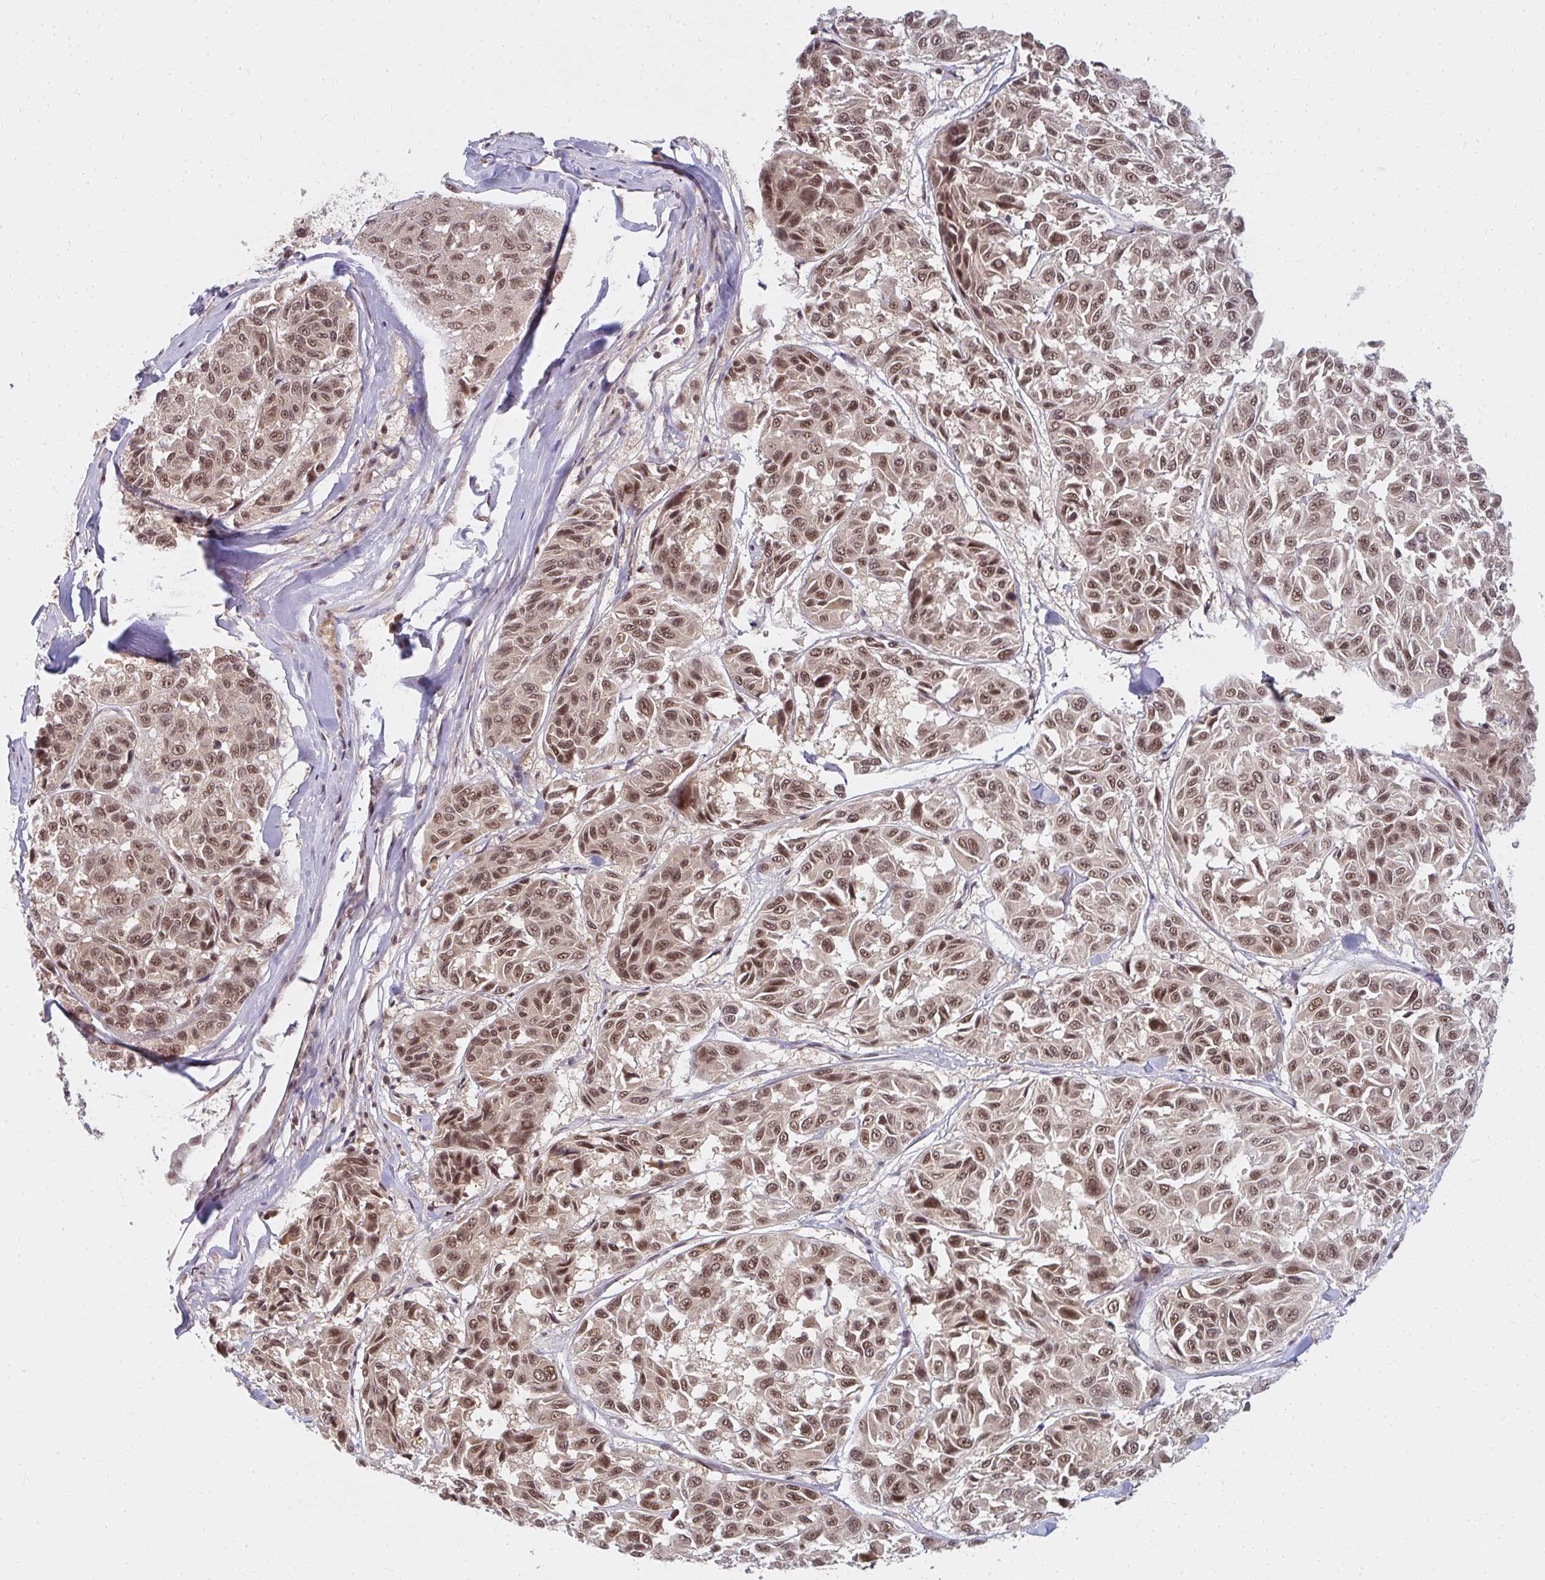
{"staining": {"intensity": "moderate", "quantity": ">75%", "location": "nuclear"}, "tissue": "melanoma", "cell_type": "Tumor cells", "image_type": "cancer", "snomed": [{"axis": "morphology", "description": "Malignant melanoma, NOS"}, {"axis": "topography", "description": "Skin"}], "caption": "Immunohistochemistry micrograph of neoplastic tissue: human melanoma stained using IHC reveals medium levels of moderate protein expression localized specifically in the nuclear of tumor cells, appearing as a nuclear brown color.", "gene": "GTF3C6", "patient": {"sex": "female", "age": 66}}